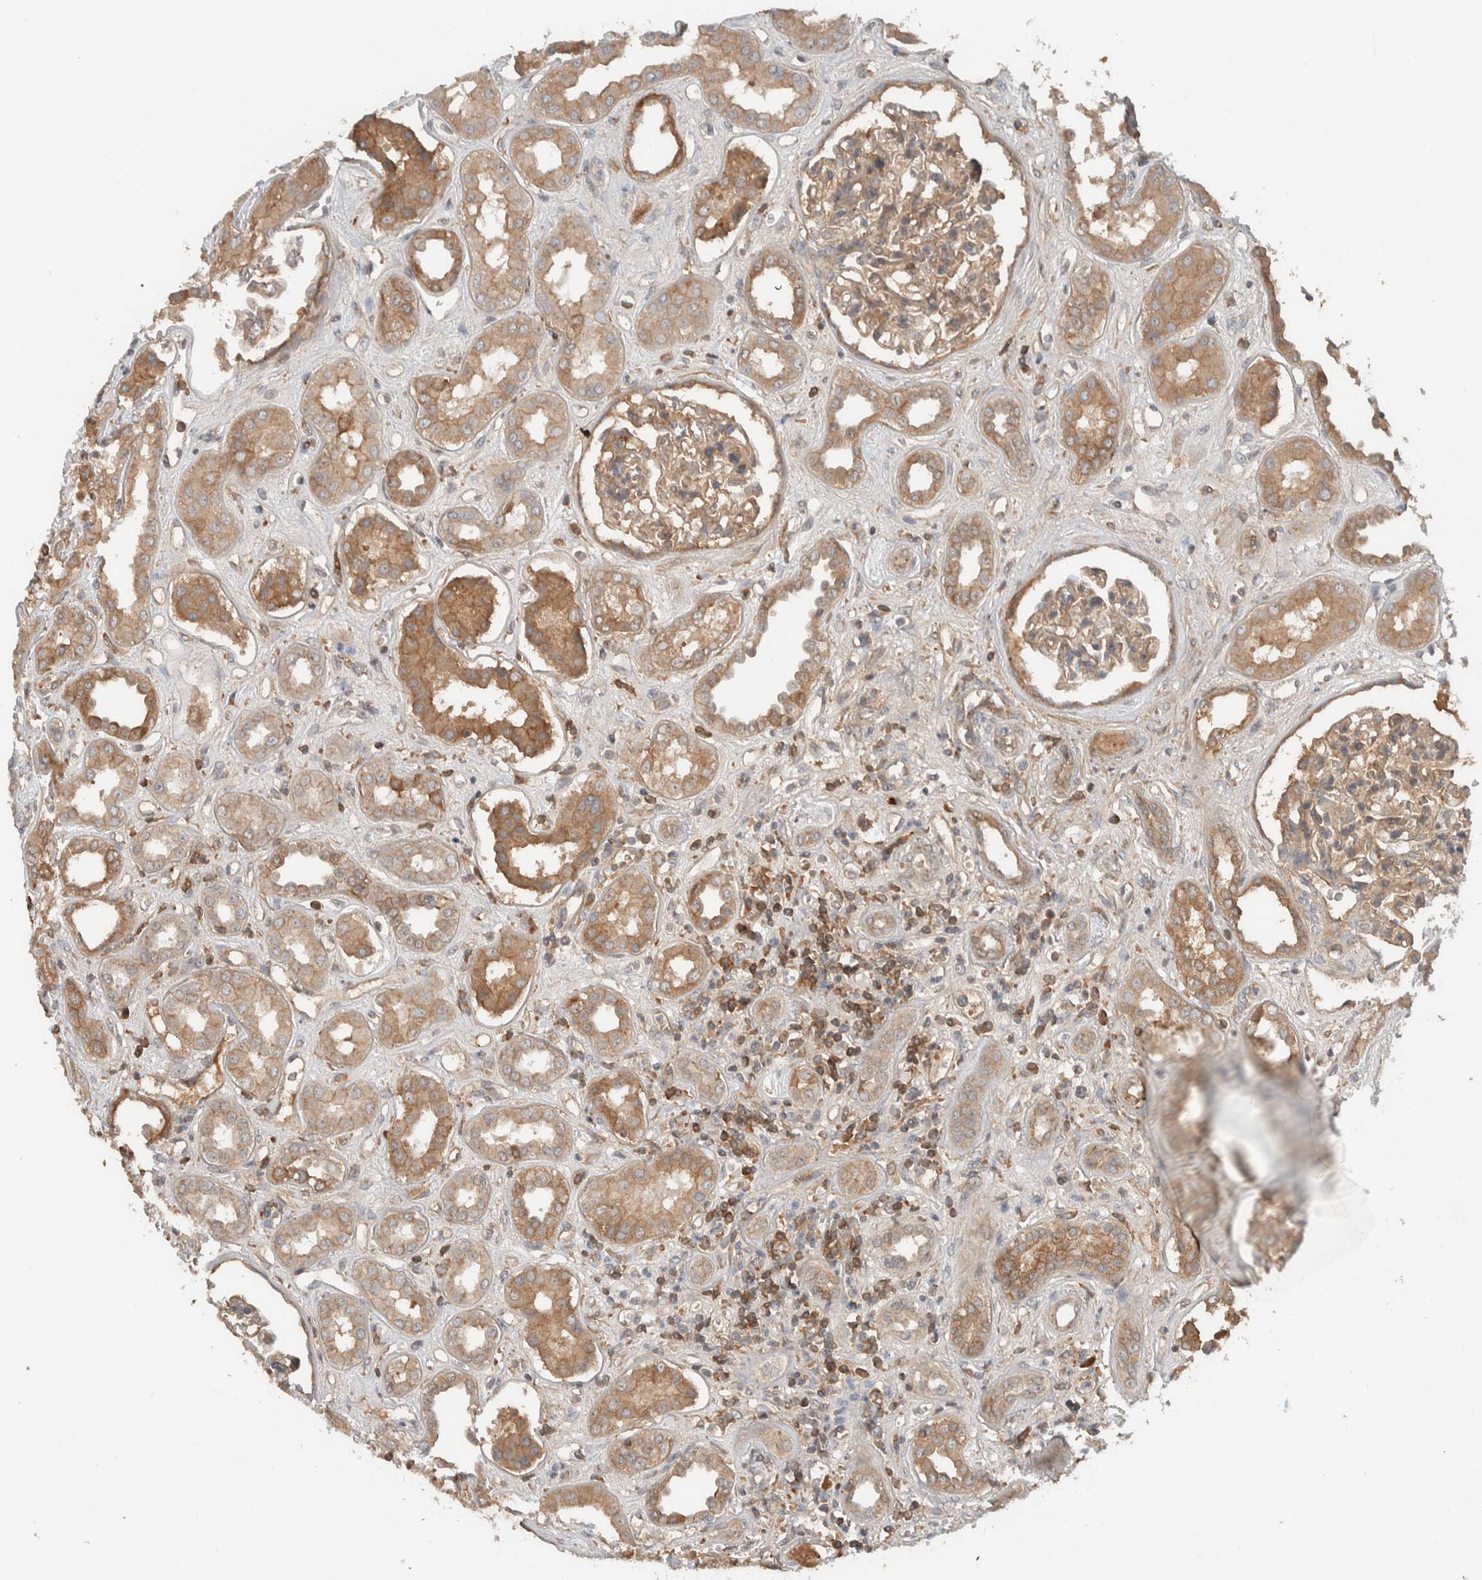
{"staining": {"intensity": "moderate", "quantity": ">75%", "location": "cytoplasmic/membranous"}, "tissue": "kidney", "cell_type": "Cells in glomeruli", "image_type": "normal", "snomed": [{"axis": "morphology", "description": "Normal tissue, NOS"}, {"axis": "topography", "description": "Kidney"}], "caption": "The photomicrograph reveals immunohistochemical staining of unremarkable kidney. There is moderate cytoplasmic/membranous expression is seen in approximately >75% of cells in glomeruli.", "gene": "ARMC7", "patient": {"sex": "male", "age": 59}}